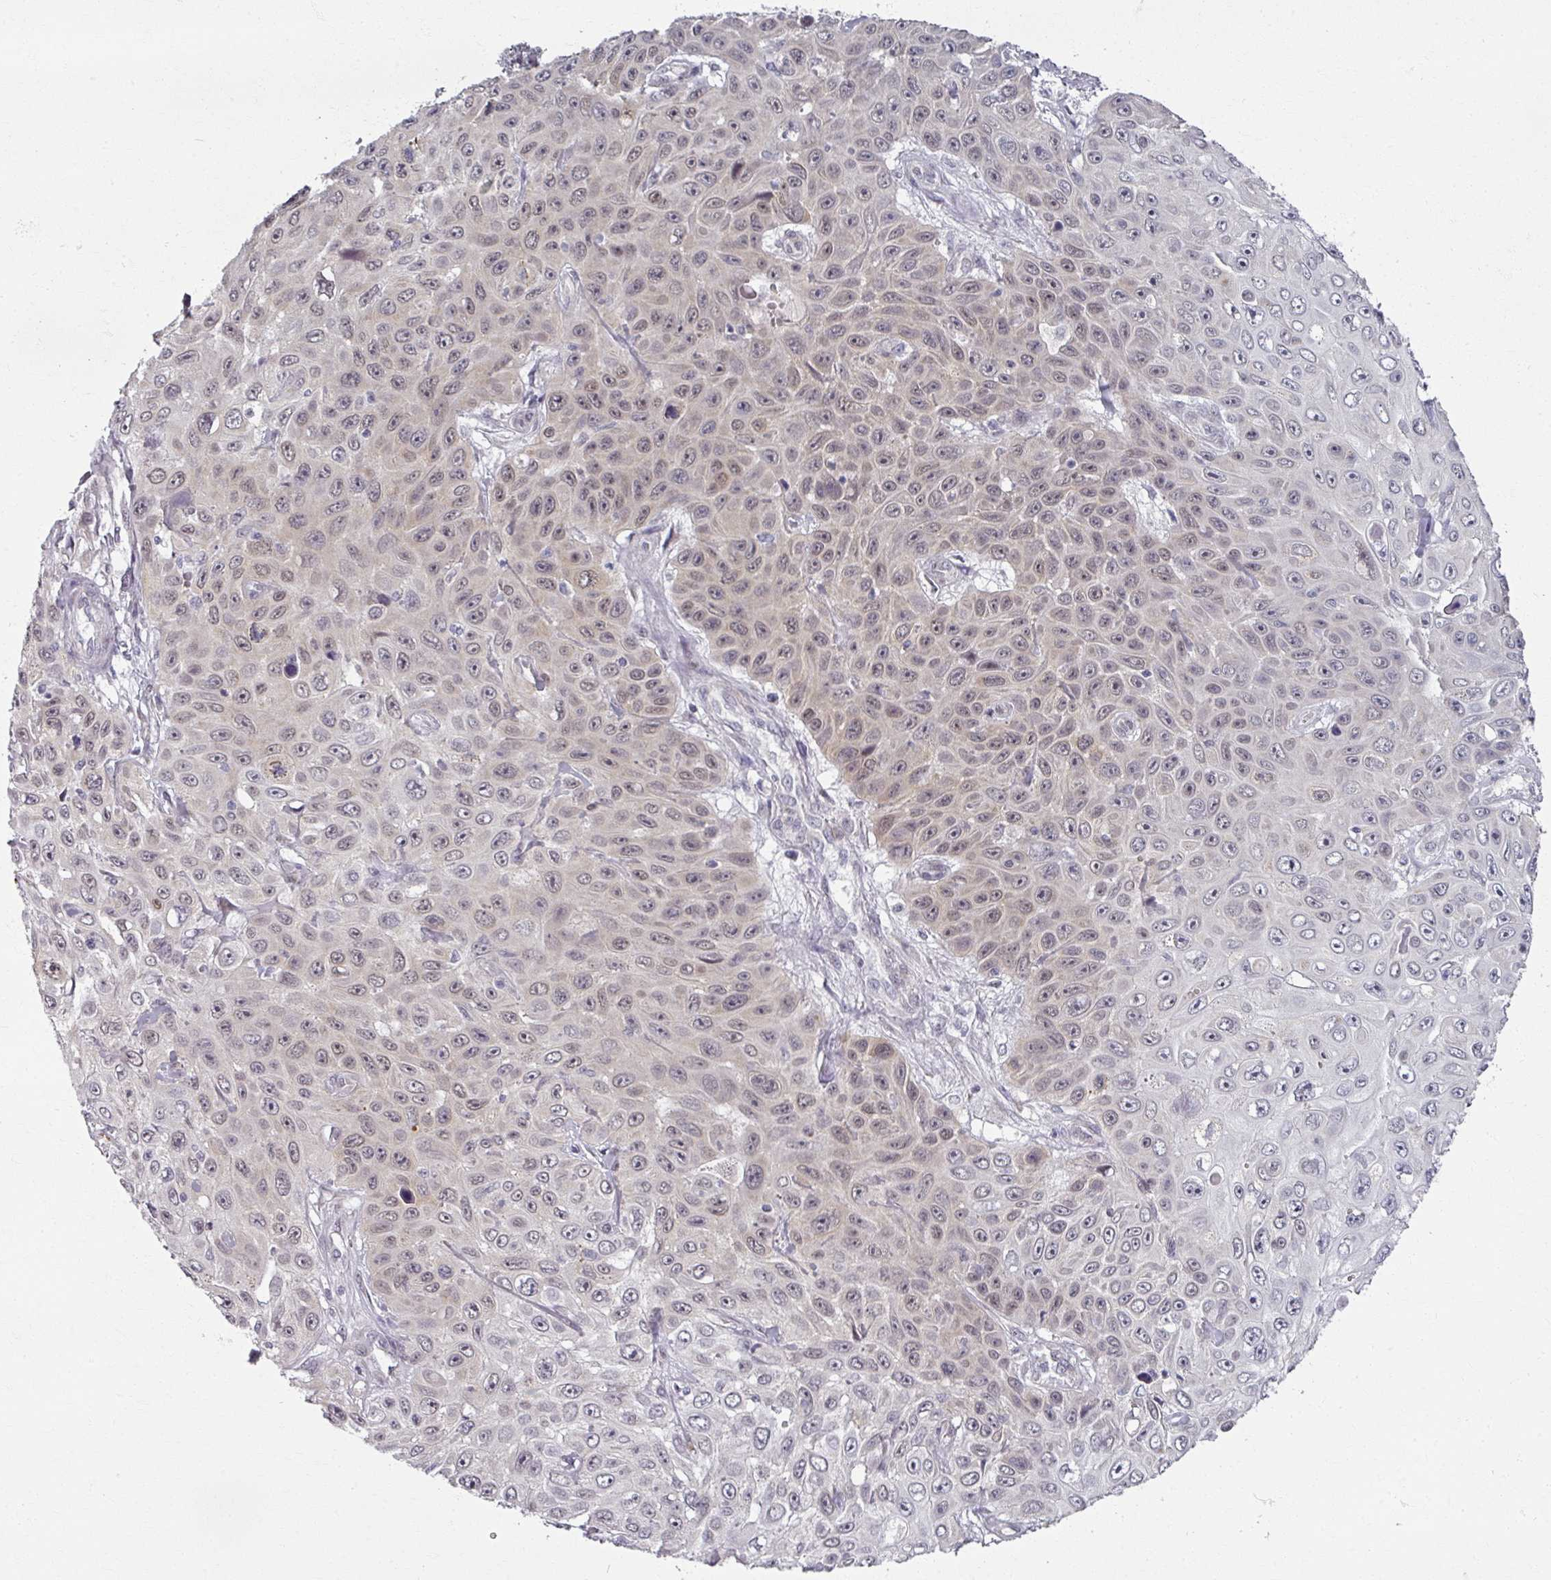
{"staining": {"intensity": "weak", "quantity": "<25%", "location": "nuclear"}, "tissue": "skin cancer", "cell_type": "Tumor cells", "image_type": "cancer", "snomed": [{"axis": "morphology", "description": "Squamous cell carcinoma, NOS"}, {"axis": "topography", "description": "Skin"}], "caption": "This image is of skin cancer stained with IHC to label a protein in brown with the nuclei are counter-stained blue. There is no staining in tumor cells. (DAB immunohistochemistry with hematoxylin counter stain).", "gene": "RIPOR3", "patient": {"sex": "male", "age": 82}}